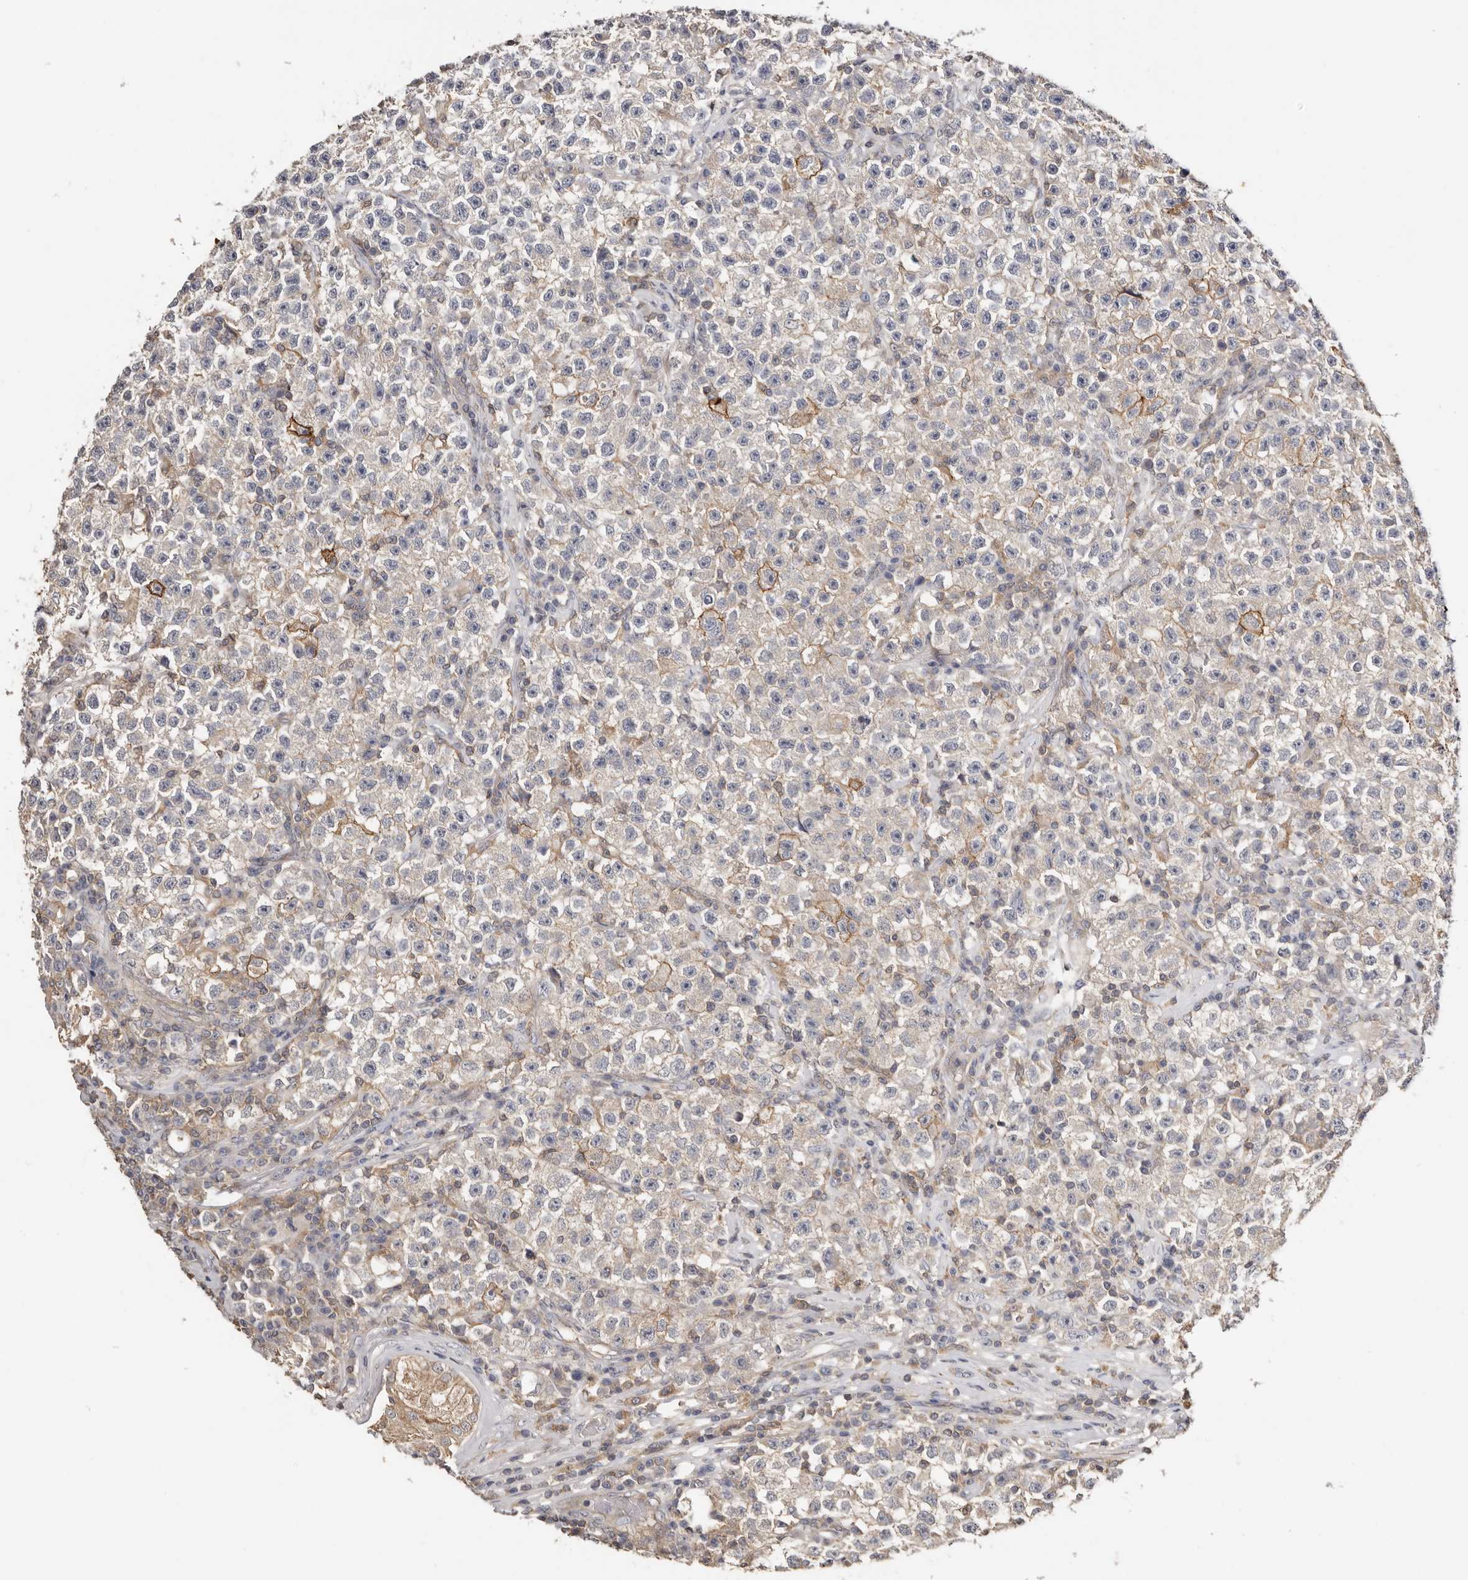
{"staining": {"intensity": "moderate", "quantity": "<25%", "location": "cytoplasmic/membranous"}, "tissue": "testis cancer", "cell_type": "Tumor cells", "image_type": "cancer", "snomed": [{"axis": "morphology", "description": "Seminoma, NOS"}, {"axis": "topography", "description": "Testis"}], "caption": "A brown stain shows moderate cytoplasmic/membranous expression of a protein in testis seminoma tumor cells.", "gene": "S100A14", "patient": {"sex": "male", "age": 22}}